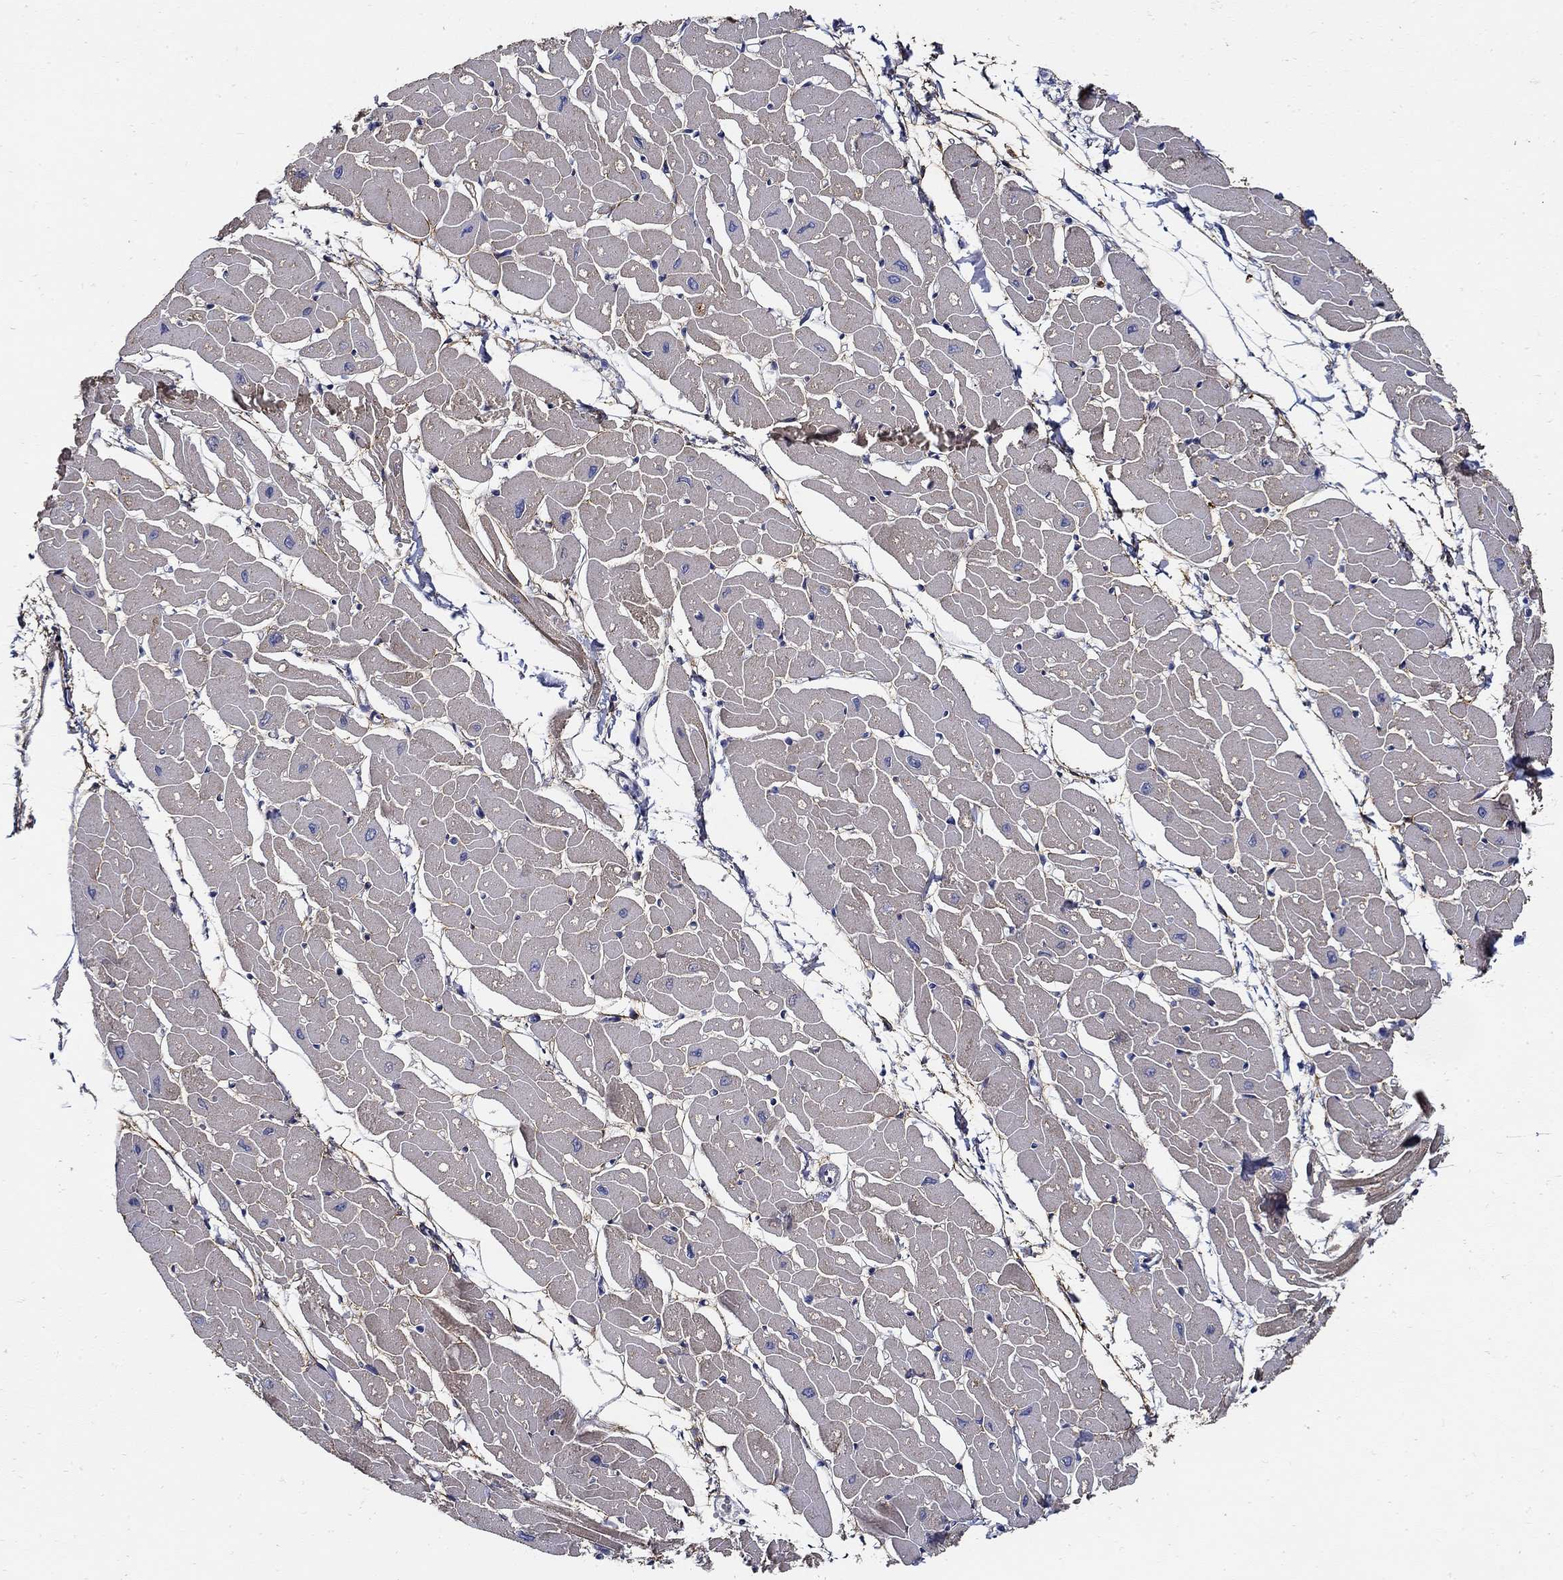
{"staining": {"intensity": "moderate", "quantity": "25%-75%", "location": "cytoplasmic/membranous"}, "tissue": "heart muscle", "cell_type": "Cardiomyocytes", "image_type": "normal", "snomed": [{"axis": "morphology", "description": "Normal tissue, NOS"}, {"axis": "topography", "description": "Heart"}], "caption": "Immunohistochemical staining of unremarkable human heart muscle displays moderate cytoplasmic/membranous protein expression in approximately 25%-75% of cardiomyocytes.", "gene": "EMILIN3", "patient": {"sex": "male", "age": 57}}